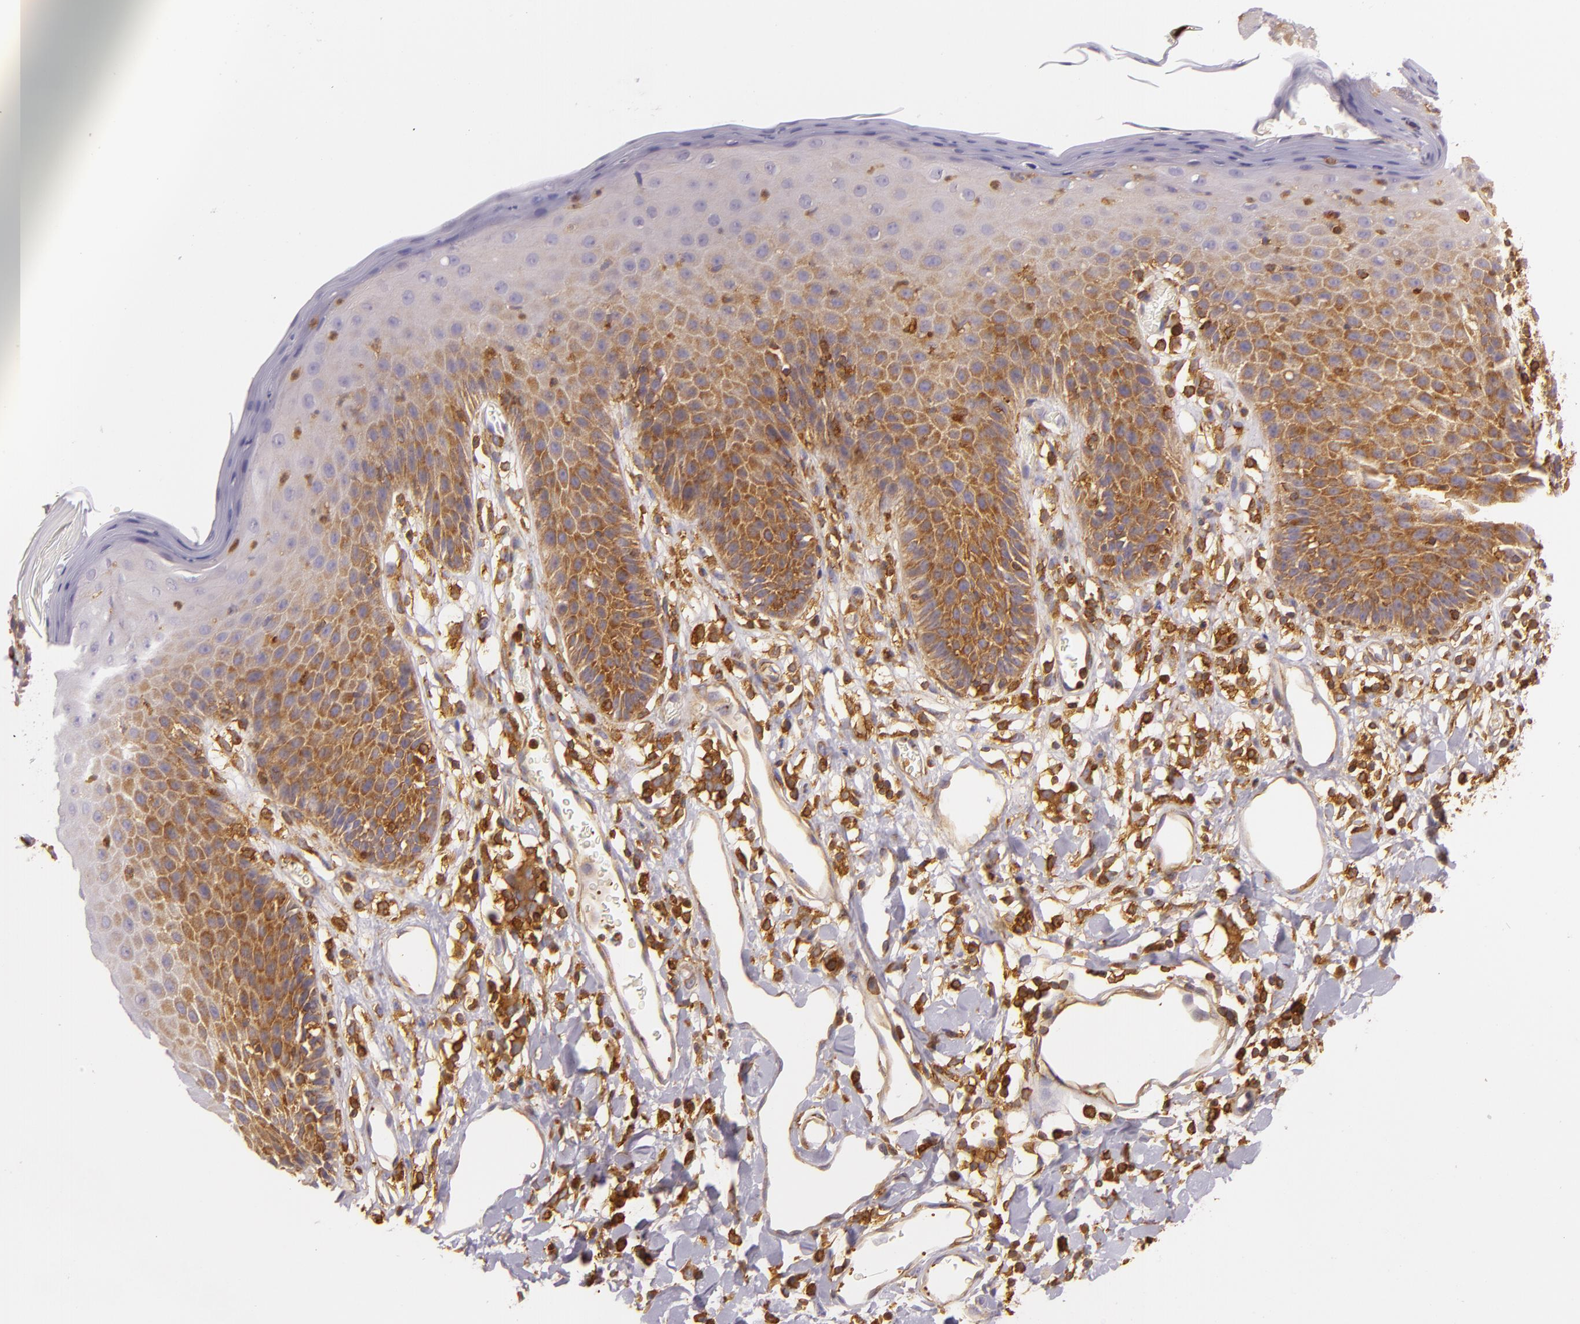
{"staining": {"intensity": "moderate", "quantity": "25%-75%", "location": "cytoplasmic/membranous"}, "tissue": "skin", "cell_type": "Epidermal cells", "image_type": "normal", "snomed": [{"axis": "morphology", "description": "Normal tissue, NOS"}, {"axis": "topography", "description": "Vulva"}, {"axis": "topography", "description": "Peripheral nerve tissue"}], "caption": "Protein staining of benign skin reveals moderate cytoplasmic/membranous expression in approximately 25%-75% of epidermal cells. (Brightfield microscopy of DAB IHC at high magnification).", "gene": "TLN1", "patient": {"sex": "female", "age": 68}}